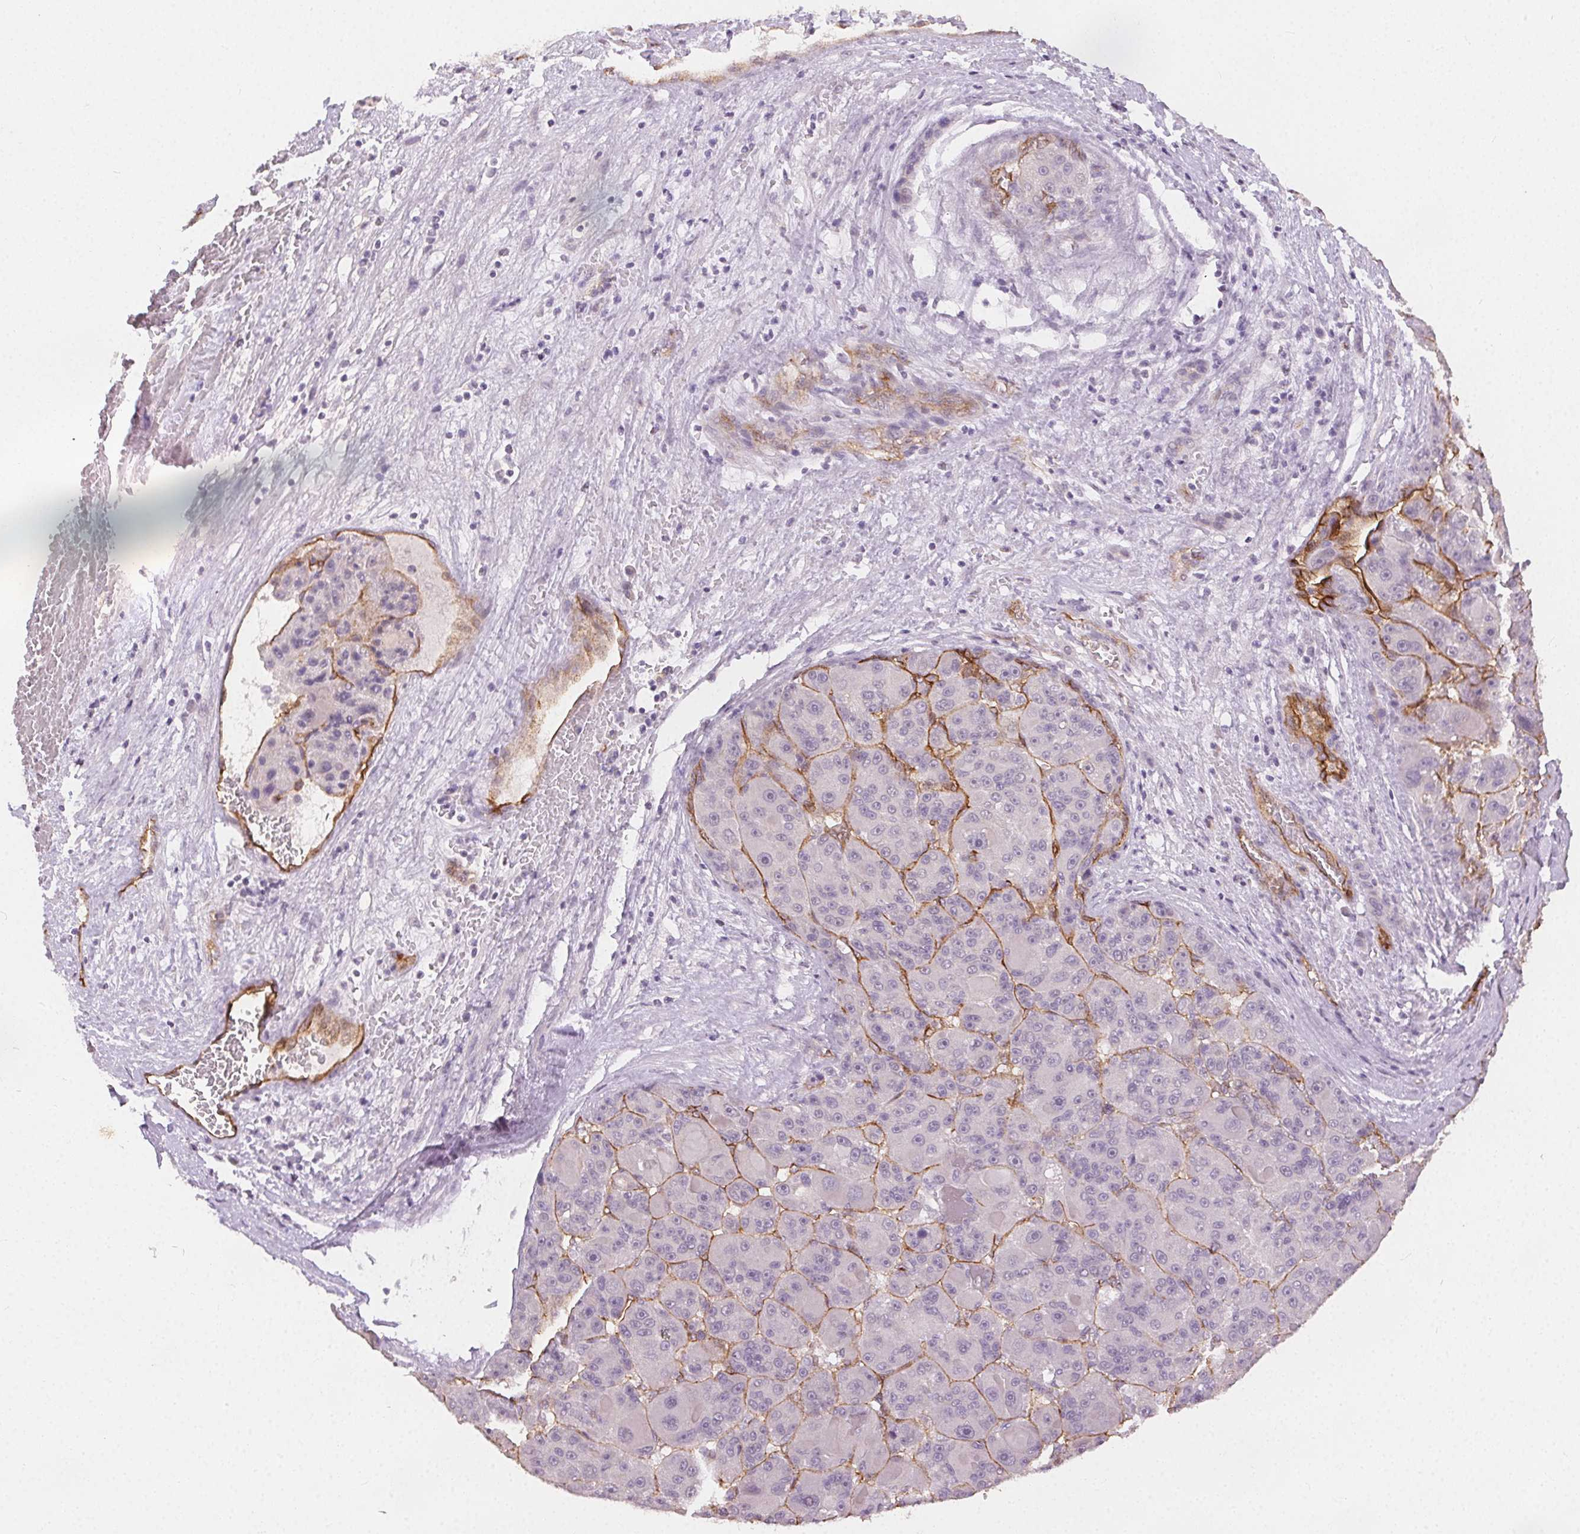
{"staining": {"intensity": "strong", "quantity": "25%-75%", "location": "cytoplasmic/membranous"}, "tissue": "liver cancer", "cell_type": "Tumor cells", "image_type": "cancer", "snomed": [{"axis": "morphology", "description": "Carcinoma, Hepatocellular, NOS"}, {"axis": "topography", "description": "Liver"}], "caption": "An IHC histopathology image of tumor tissue is shown. Protein staining in brown shows strong cytoplasmic/membranous positivity in liver cancer within tumor cells. The staining is performed using DAB brown chromogen to label protein expression. The nuclei are counter-stained blue using hematoxylin.", "gene": "PODXL", "patient": {"sex": "male", "age": 76}}